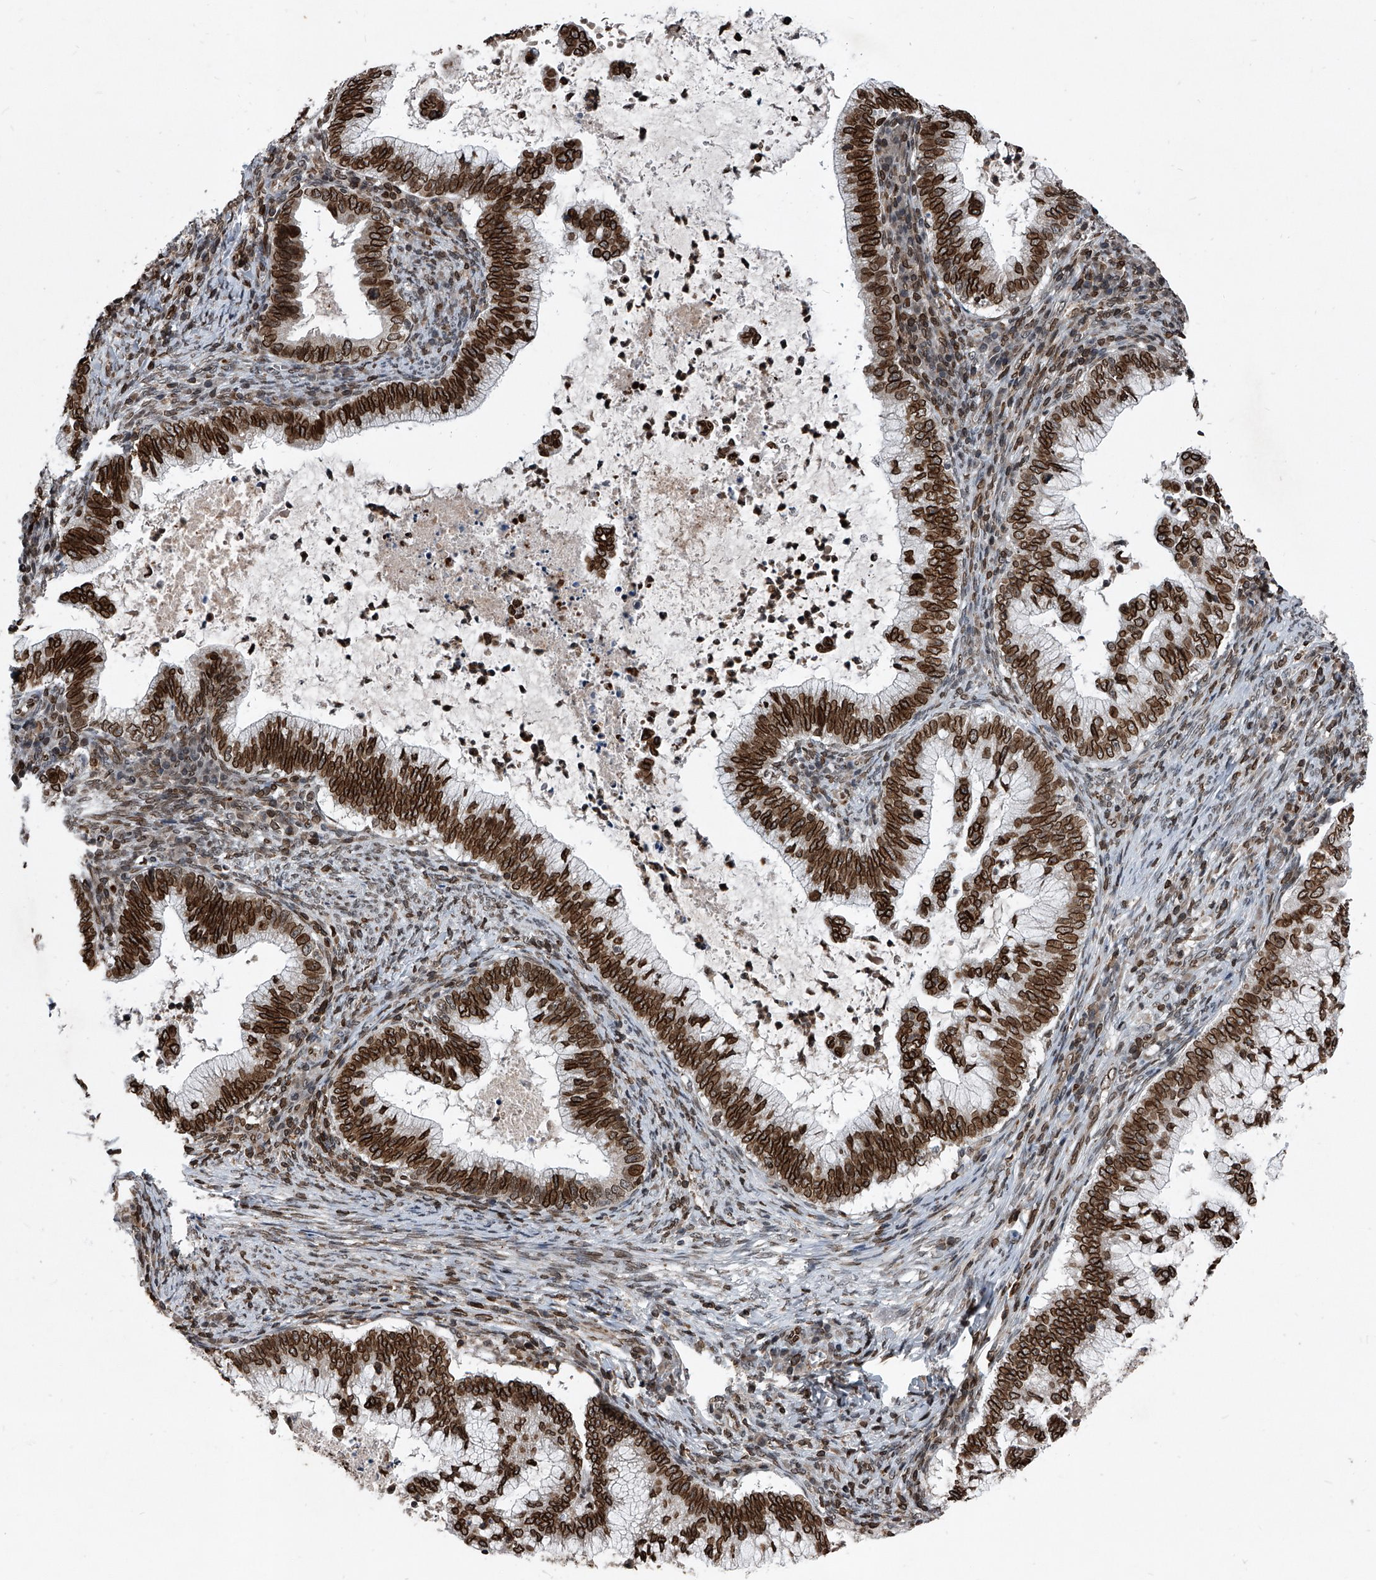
{"staining": {"intensity": "strong", "quantity": ">75%", "location": "cytoplasmic/membranous,nuclear"}, "tissue": "cervical cancer", "cell_type": "Tumor cells", "image_type": "cancer", "snomed": [{"axis": "morphology", "description": "Adenocarcinoma, NOS"}, {"axis": "topography", "description": "Cervix"}], "caption": "Protein expression by immunohistochemistry (IHC) reveals strong cytoplasmic/membranous and nuclear positivity in about >75% of tumor cells in cervical adenocarcinoma.", "gene": "PHF20", "patient": {"sex": "female", "age": 36}}